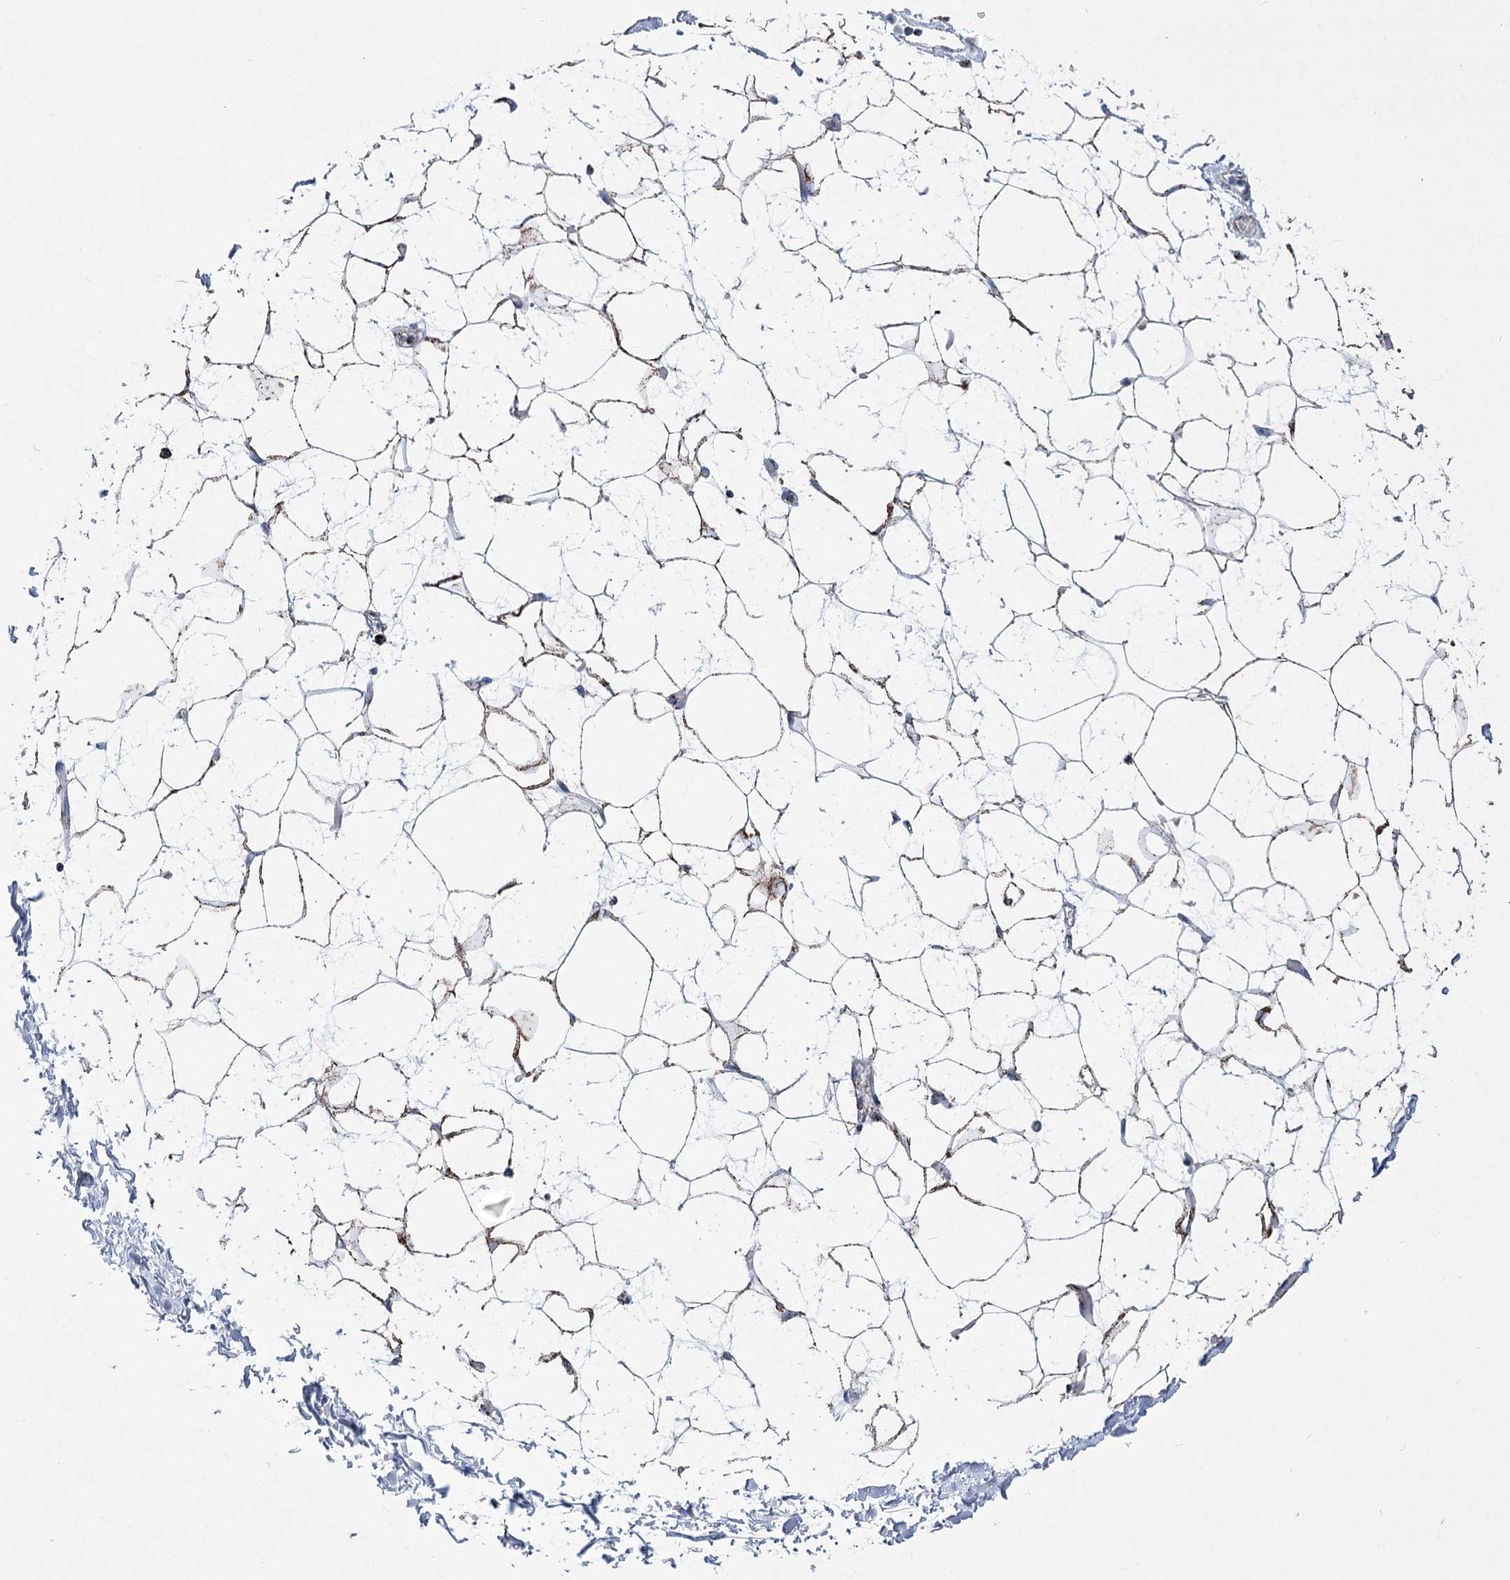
{"staining": {"intensity": "strong", "quantity": "25%-75%", "location": "cytoplasmic/membranous"}, "tissue": "adipose tissue", "cell_type": "Adipocytes", "image_type": "normal", "snomed": [{"axis": "morphology", "description": "Normal tissue, NOS"}, {"axis": "topography", "description": "Soft tissue"}], "caption": "Brown immunohistochemical staining in benign adipose tissue displays strong cytoplasmic/membranous expression in about 25%-75% of adipocytes.", "gene": "PDHB", "patient": {"sex": "male", "age": 72}}